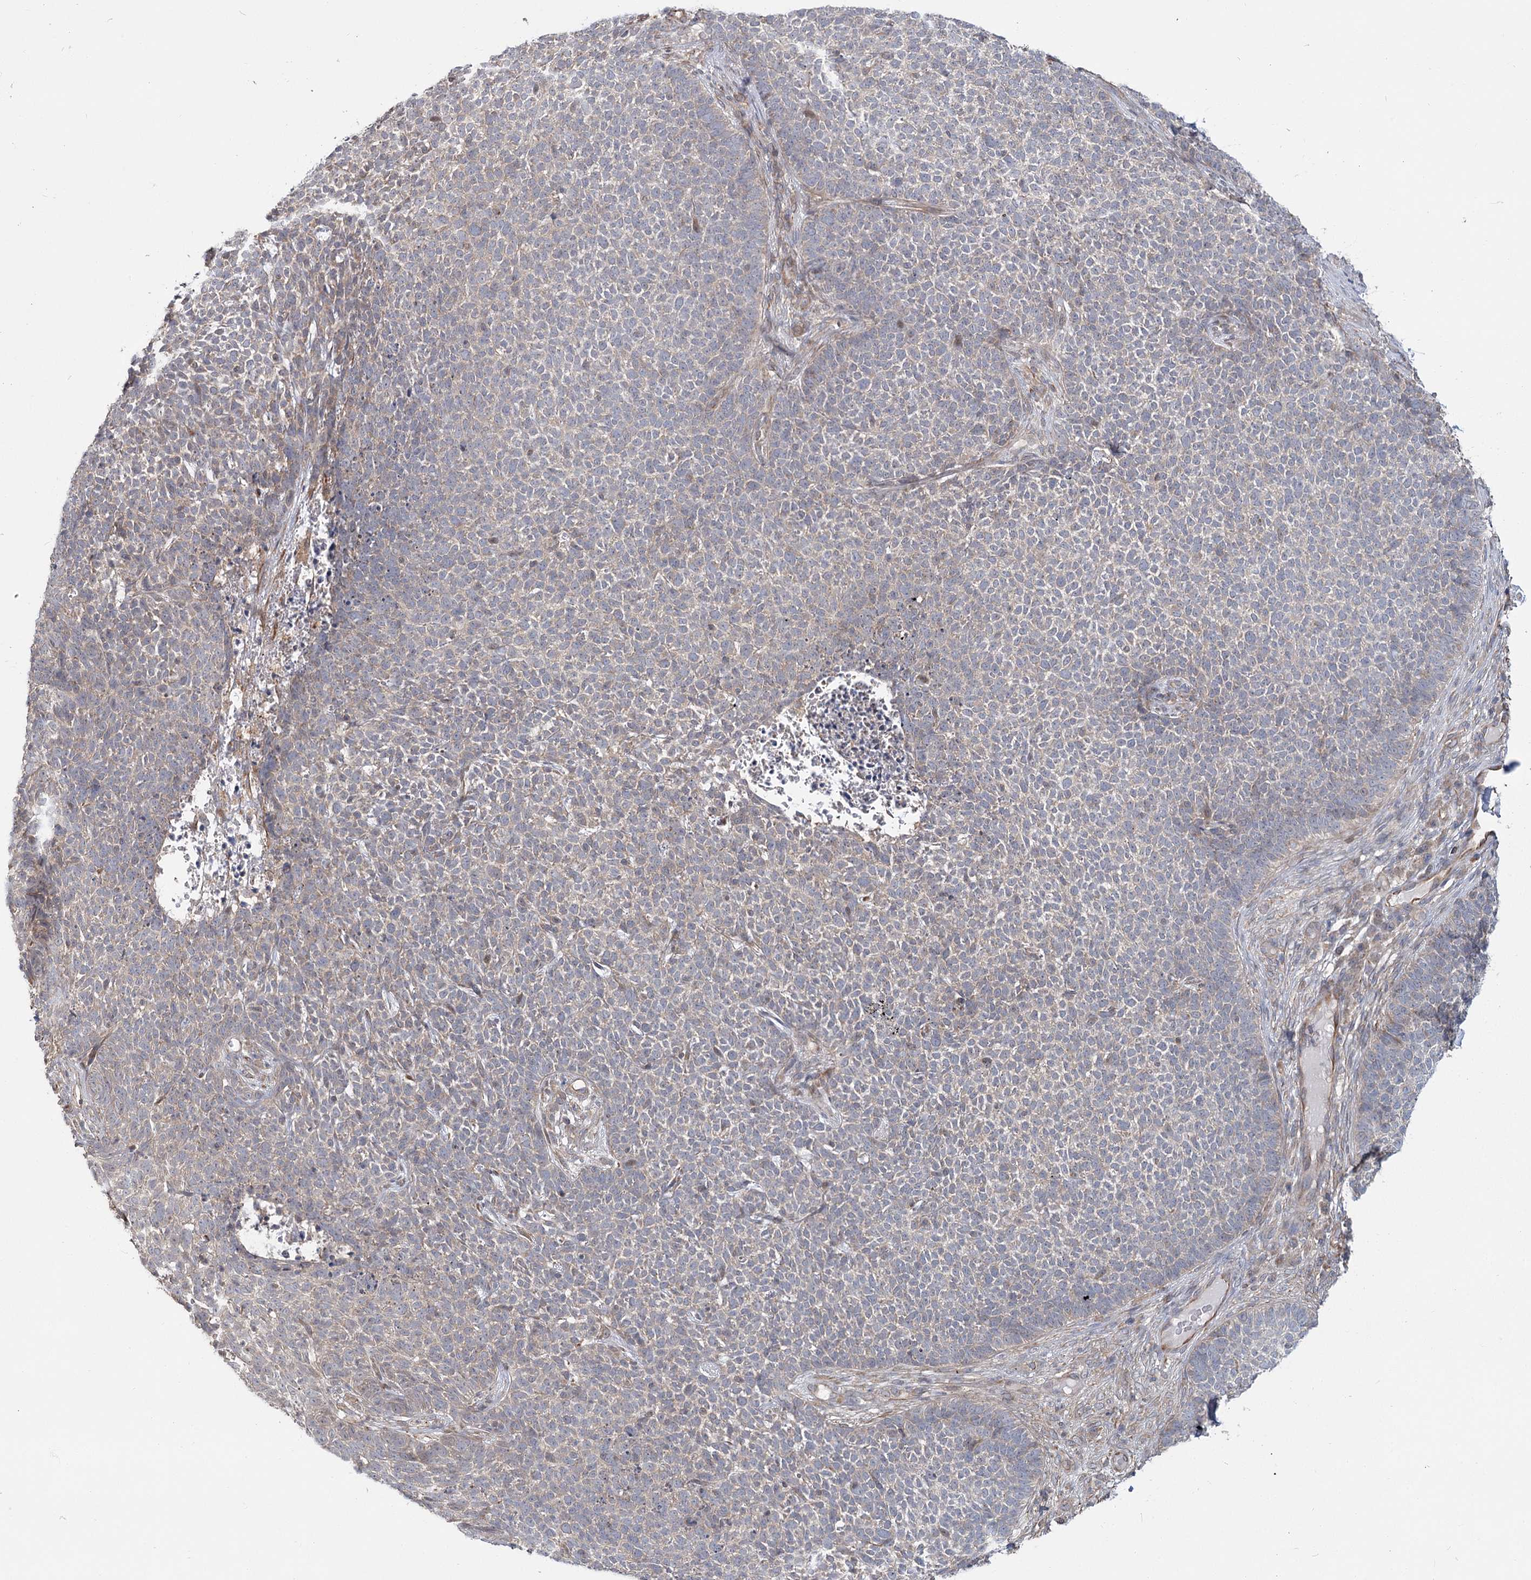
{"staining": {"intensity": "negative", "quantity": "none", "location": "none"}, "tissue": "skin cancer", "cell_type": "Tumor cells", "image_type": "cancer", "snomed": [{"axis": "morphology", "description": "Basal cell carcinoma"}, {"axis": "topography", "description": "Skin"}], "caption": "IHC micrograph of human basal cell carcinoma (skin) stained for a protein (brown), which reveals no expression in tumor cells. The staining was performed using DAB (3,3'-diaminobenzidine) to visualize the protein expression in brown, while the nuclei were stained in blue with hematoxylin (Magnification: 20x).", "gene": "TBC1D9B", "patient": {"sex": "female", "age": 84}}